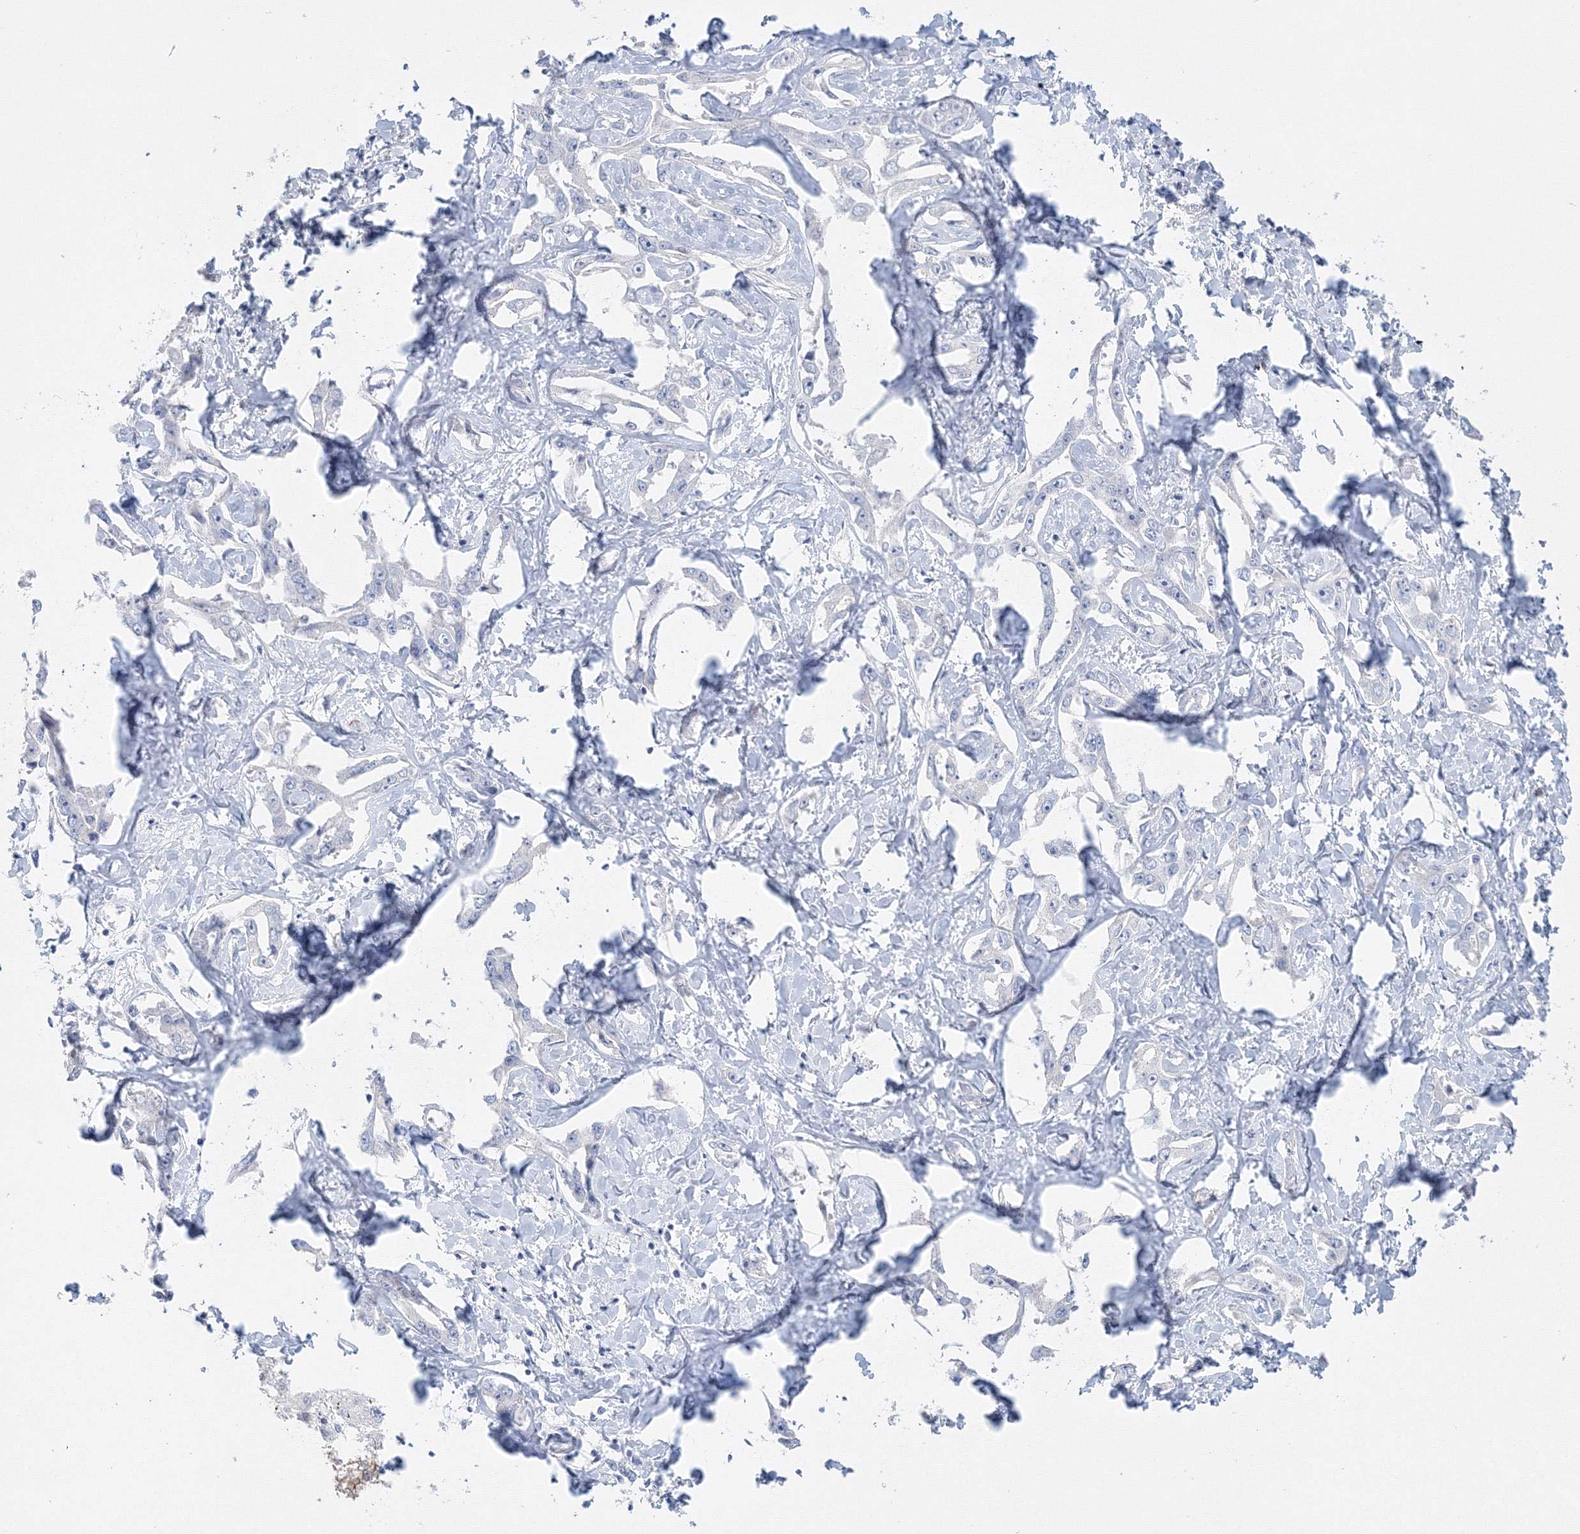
{"staining": {"intensity": "negative", "quantity": "none", "location": "none"}, "tissue": "liver cancer", "cell_type": "Tumor cells", "image_type": "cancer", "snomed": [{"axis": "morphology", "description": "Cholangiocarcinoma"}, {"axis": "topography", "description": "Liver"}], "caption": "Tumor cells are negative for protein expression in human liver cancer.", "gene": "AASDH", "patient": {"sex": "male", "age": 59}}